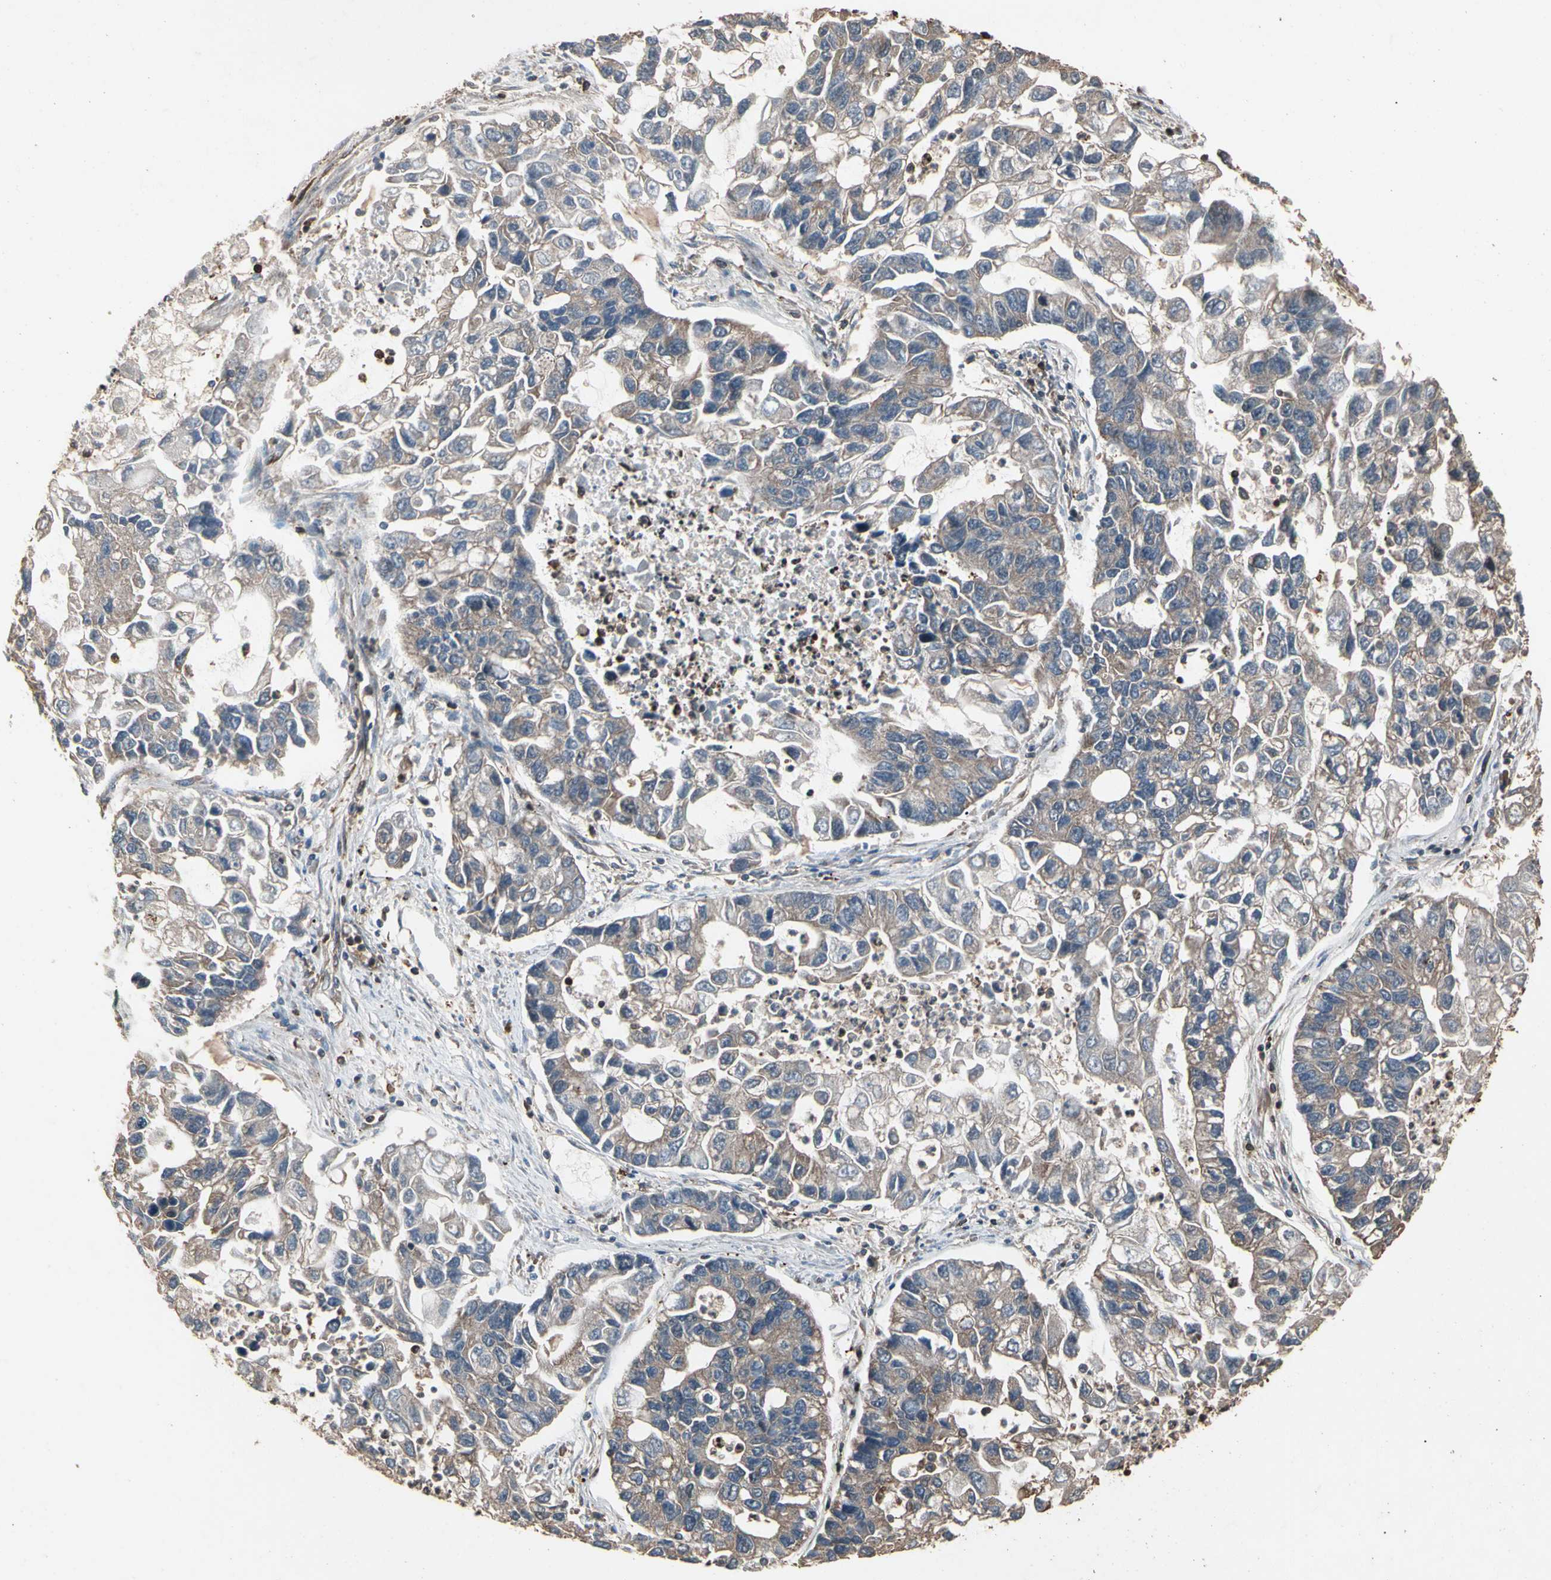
{"staining": {"intensity": "moderate", "quantity": ">75%", "location": "cytoplasmic/membranous"}, "tissue": "lung cancer", "cell_type": "Tumor cells", "image_type": "cancer", "snomed": [{"axis": "morphology", "description": "Adenocarcinoma, NOS"}, {"axis": "topography", "description": "Lung"}], "caption": "Immunohistochemistry (DAB) staining of human lung cancer (adenocarcinoma) displays moderate cytoplasmic/membranous protein staining in approximately >75% of tumor cells. (DAB IHC, brown staining for protein, blue staining for nuclei).", "gene": "AGBL2", "patient": {"sex": "female", "age": 51}}